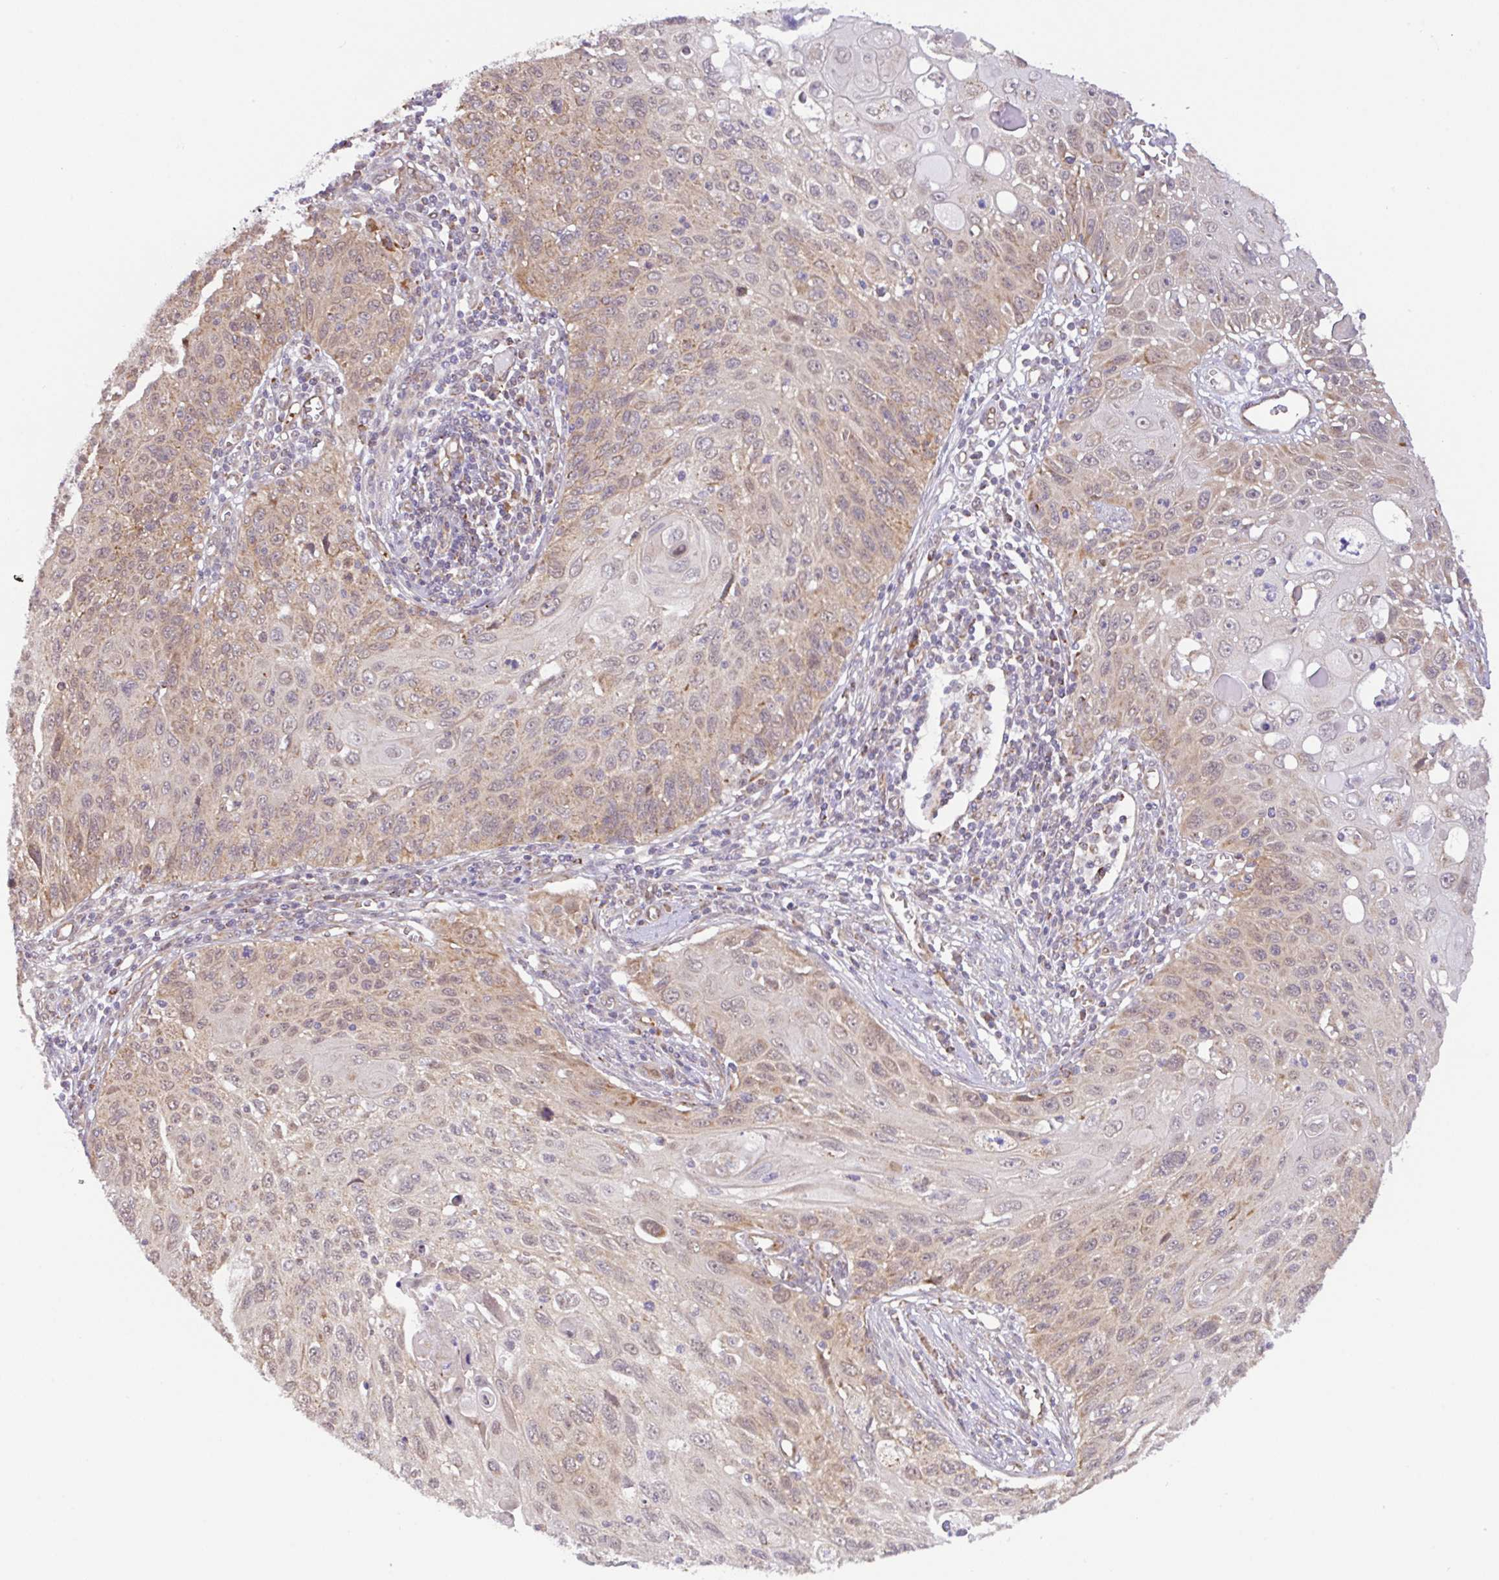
{"staining": {"intensity": "moderate", "quantity": "25%-75%", "location": "cytoplasmic/membranous"}, "tissue": "cervical cancer", "cell_type": "Tumor cells", "image_type": "cancer", "snomed": [{"axis": "morphology", "description": "Squamous cell carcinoma, NOS"}, {"axis": "topography", "description": "Cervix"}], "caption": "Immunohistochemical staining of human cervical cancer exhibits medium levels of moderate cytoplasmic/membranous protein staining in approximately 25%-75% of tumor cells.", "gene": "DLEU7", "patient": {"sex": "female", "age": 70}}